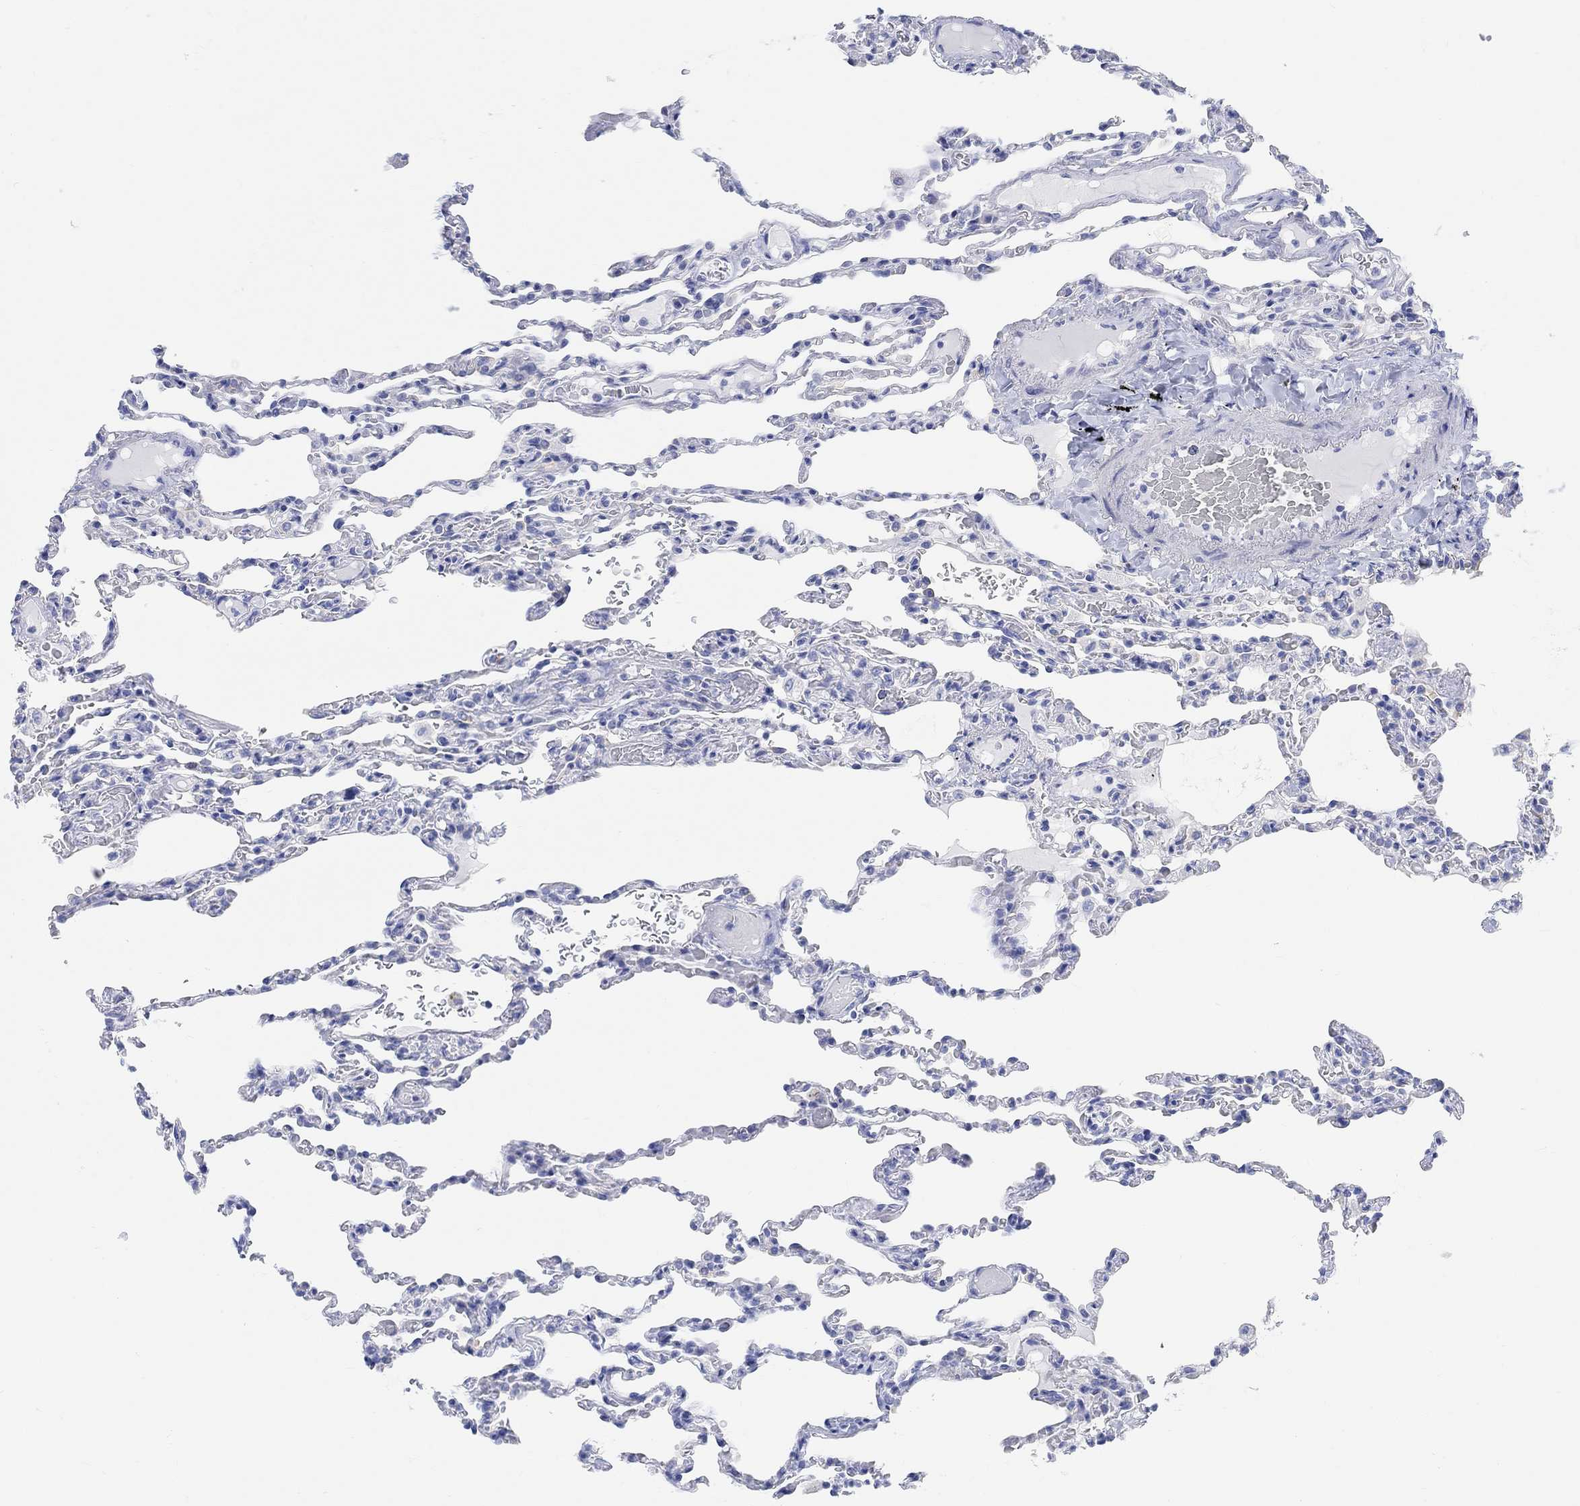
{"staining": {"intensity": "negative", "quantity": "none", "location": "none"}, "tissue": "lung", "cell_type": "Alveolar cells", "image_type": "normal", "snomed": [{"axis": "morphology", "description": "Normal tissue, NOS"}, {"axis": "topography", "description": "Lung"}], "caption": "Human lung stained for a protein using IHC exhibits no expression in alveolar cells.", "gene": "XIRP2", "patient": {"sex": "female", "age": 43}}